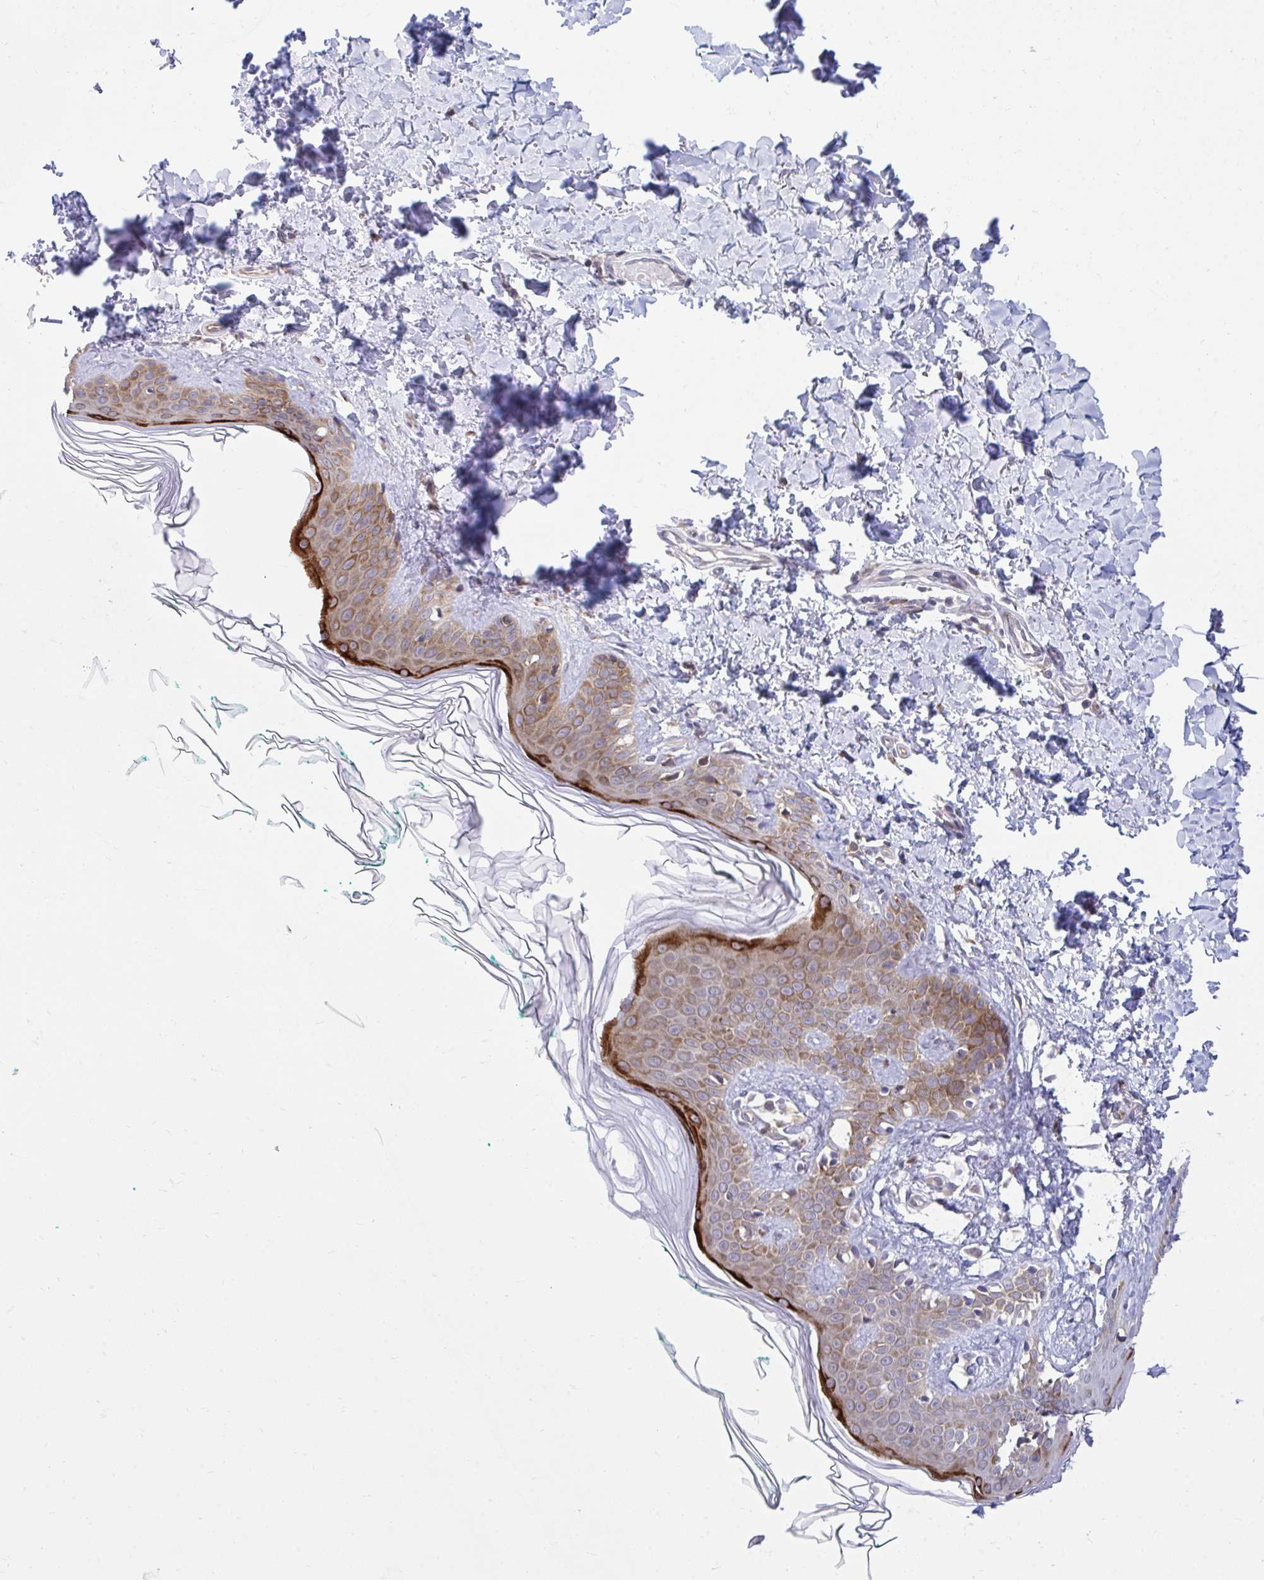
{"staining": {"intensity": "negative", "quantity": "none", "location": "none"}, "tissue": "skin", "cell_type": "Fibroblasts", "image_type": "normal", "snomed": [{"axis": "morphology", "description": "Normal tissue, NOS"}, {"axis": "topography", "description": "Skin"}, {"axis": "topography", "description": "Peripheral nerve tissue"}], "caption": "DAB (3,3'-diaminobenzidine) immunohistochemical staining of normal human skin shows no significant positivity in fibroblasts. The staining is performed using DAB (3,3'-diaminobenzidine) brown chromogen with nuclei counter-stained in using hematoxylin.", "gene": "SELENON", "patient": {"sex": "female", "age": 45}}